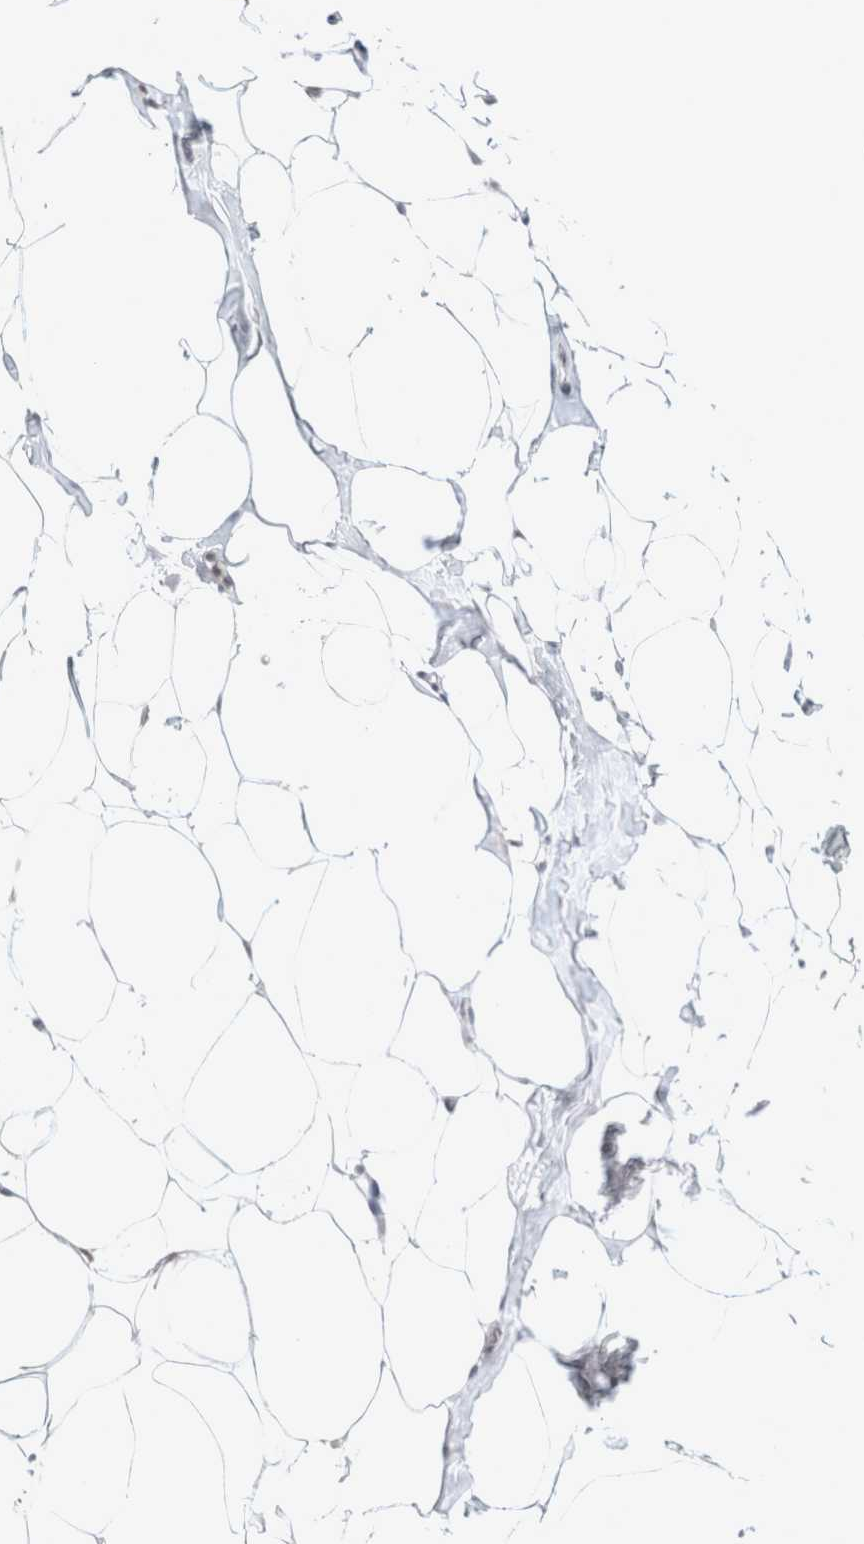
{"staining": {"intensity": "negative", "quantity": "none", "location": "none"}, "tissue": "adipose tissue", "cell_type": "Adipocytes", "image_type": "normal", "snomed": [{"axis": "morphology", "description": "Normal tissue, NOS"}, {"axis": "morphology", "description": "Fibrosis, NOS"}, {"axis": "topography", "description": "Breast"}, {"axis": "topography", "description": "Adipose tissue"}], "caption": "A micrograph of adipose tissue stained for a protein displays no brown staining in adipocytes.", "gene": "TRMT12", "patient": {"sex": "female", "age": 39}}